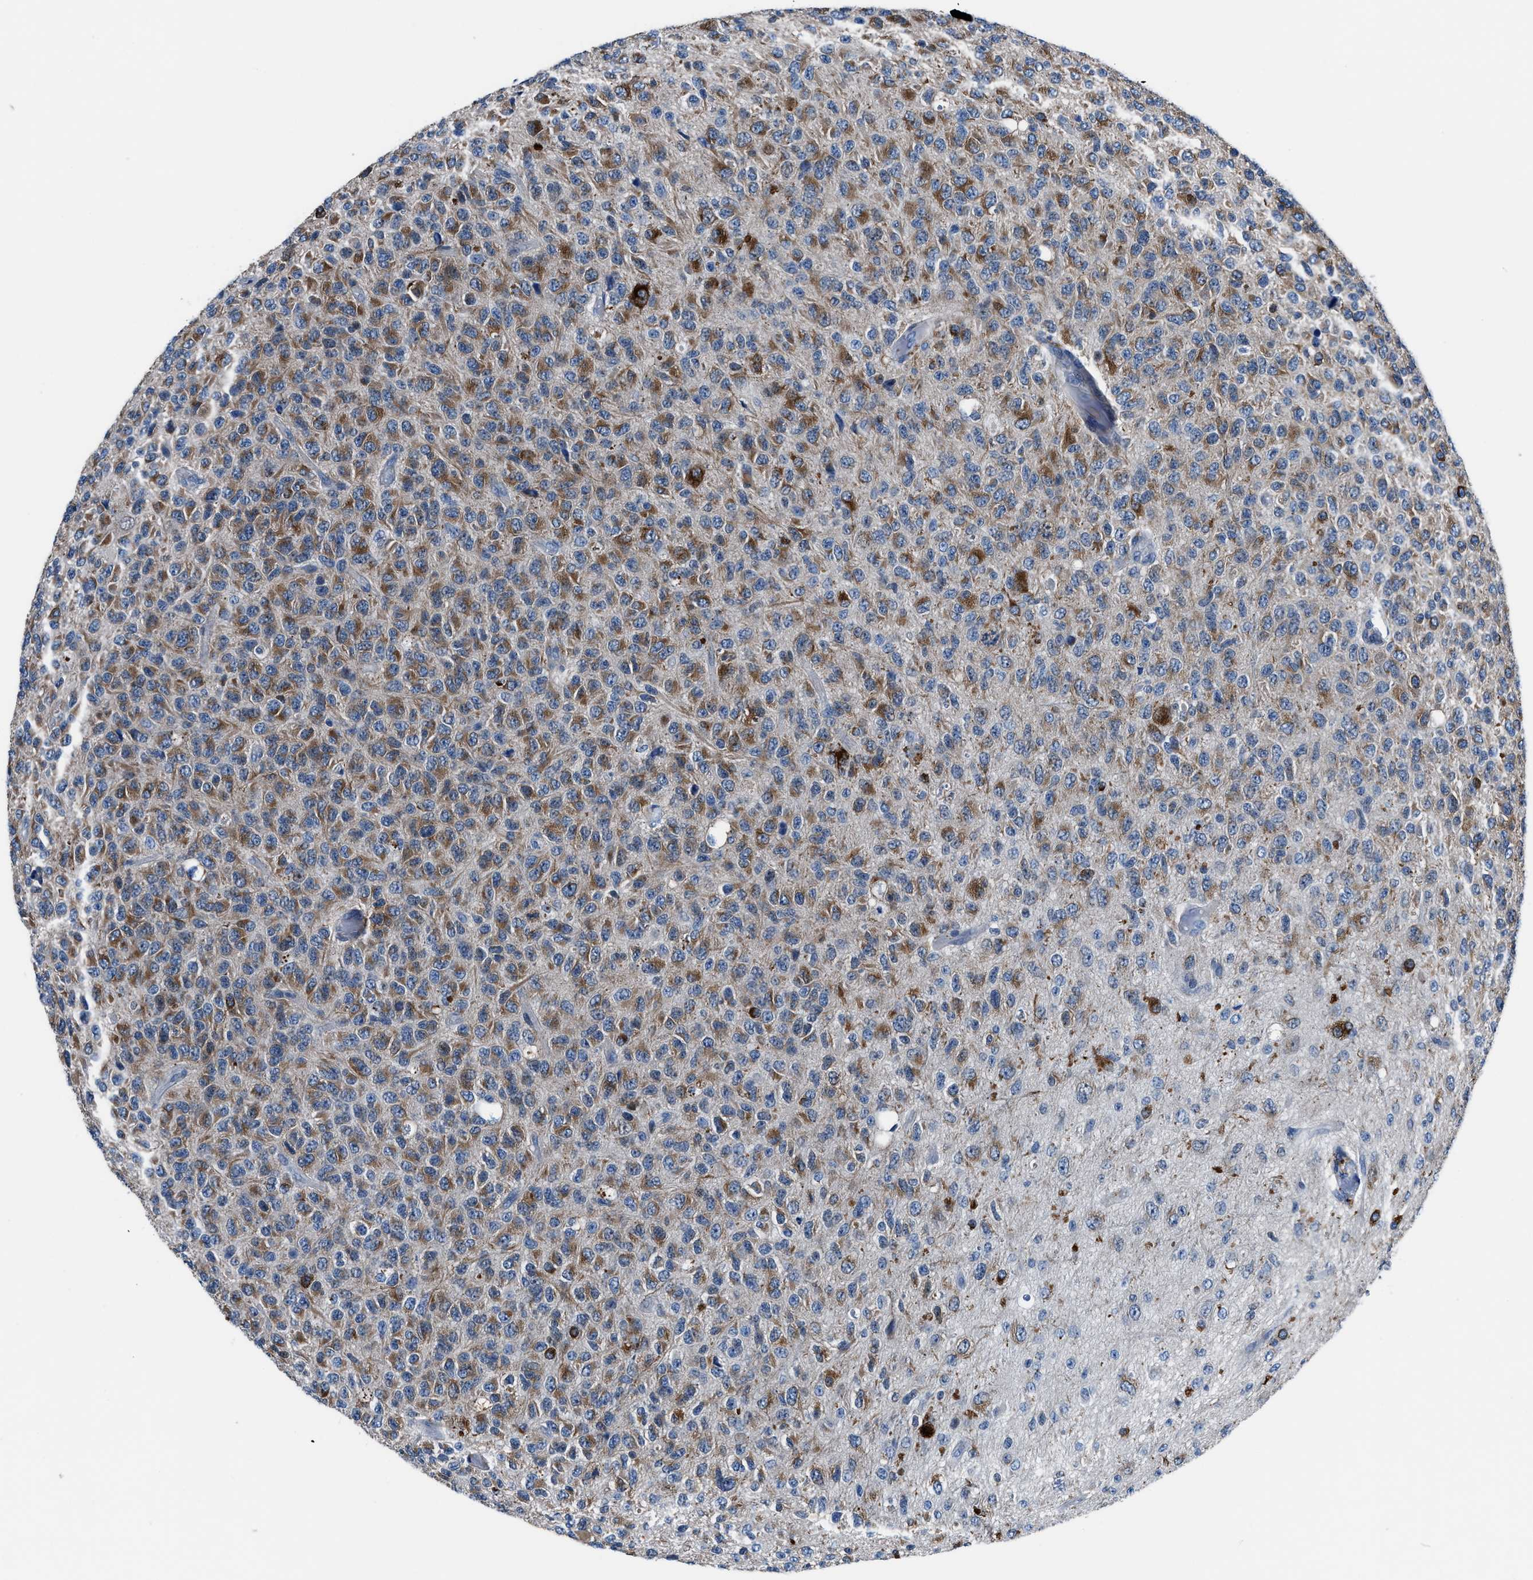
{"staining": {"intensity": "strong", "quantity": ">75%", "location": "cytoplasmic/membranous"}, "tissue": "glioma", "cell_type": "Tumor cells", "image_type": "cancer", "snomed": [{"axis": "morphology", "description": "Glioma, malignant, High grade"}, {"axis": "topography", "description": "pancreas cauda"}], "caption": "Human high-grade glioma (malignant) stained with a brown dye reveals strong cytoplasmic/membranous positive positivity in approximately >75% of tumor cells.", "gene": "UAP1", "patient": {"sex": "male", "age": 60}}